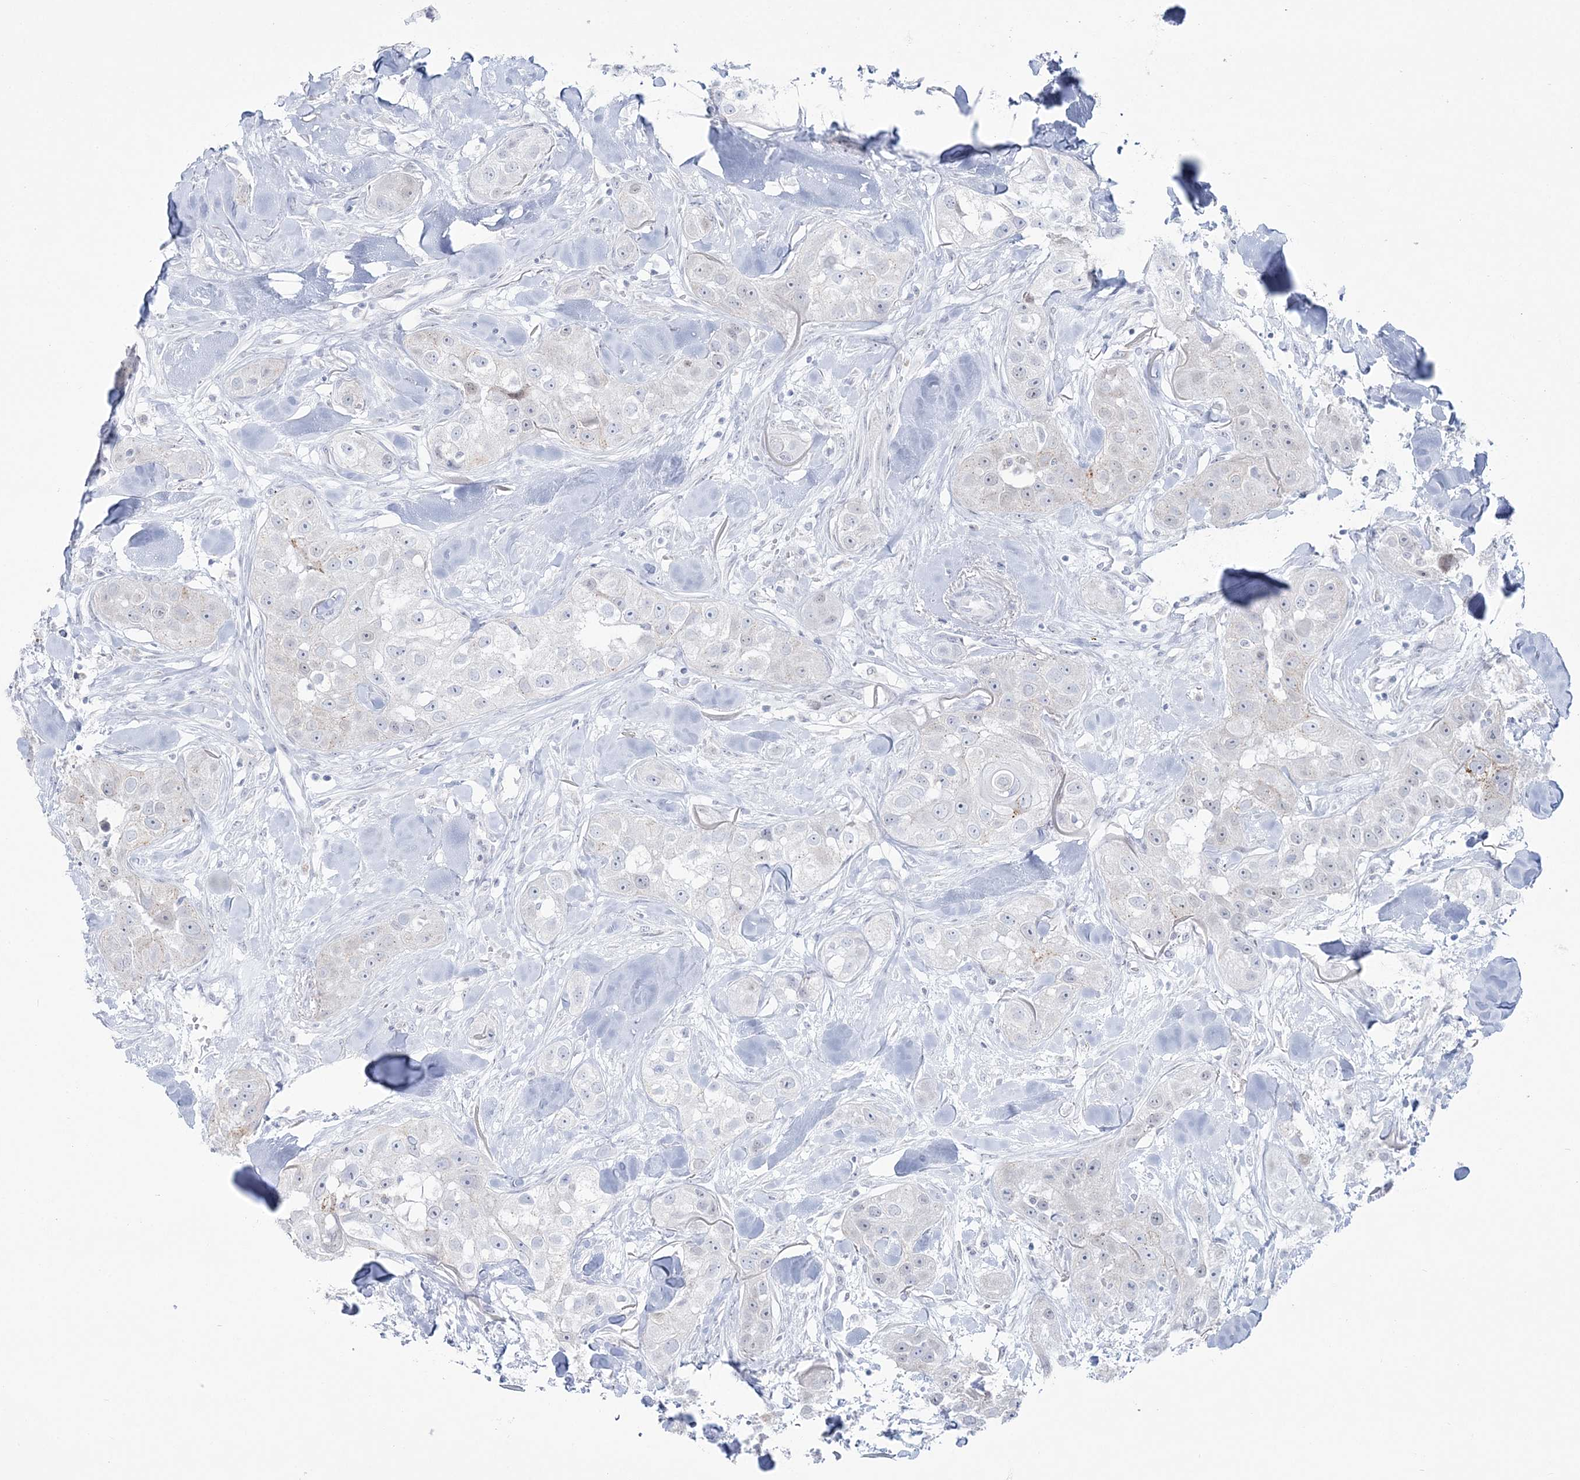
{"staining": {"intensity": "negative", "quantity": "none", "location": "none"}, "tissue": "head and neck cancer", "cell_type": "Tumor cells", "image_type": "cancer", "snomed": [{"axis": "morphology", "description": "Normal tissue, NOS"}, {"axis": "morphology", "description": "Squamous cell carcinoma, NOS"}, {"axis": "topography", "description": "Skeletal muscle"}, {"axis": "topography", "description": "Head-Neck"}], "caption": "This is an immunohistochemistry histopathology image of human squamous cell carcinoma (head and neck). There is no expression in tumor cells.", "gene": "ZNF843", "patient": {"sex": "male", "age": 51}}